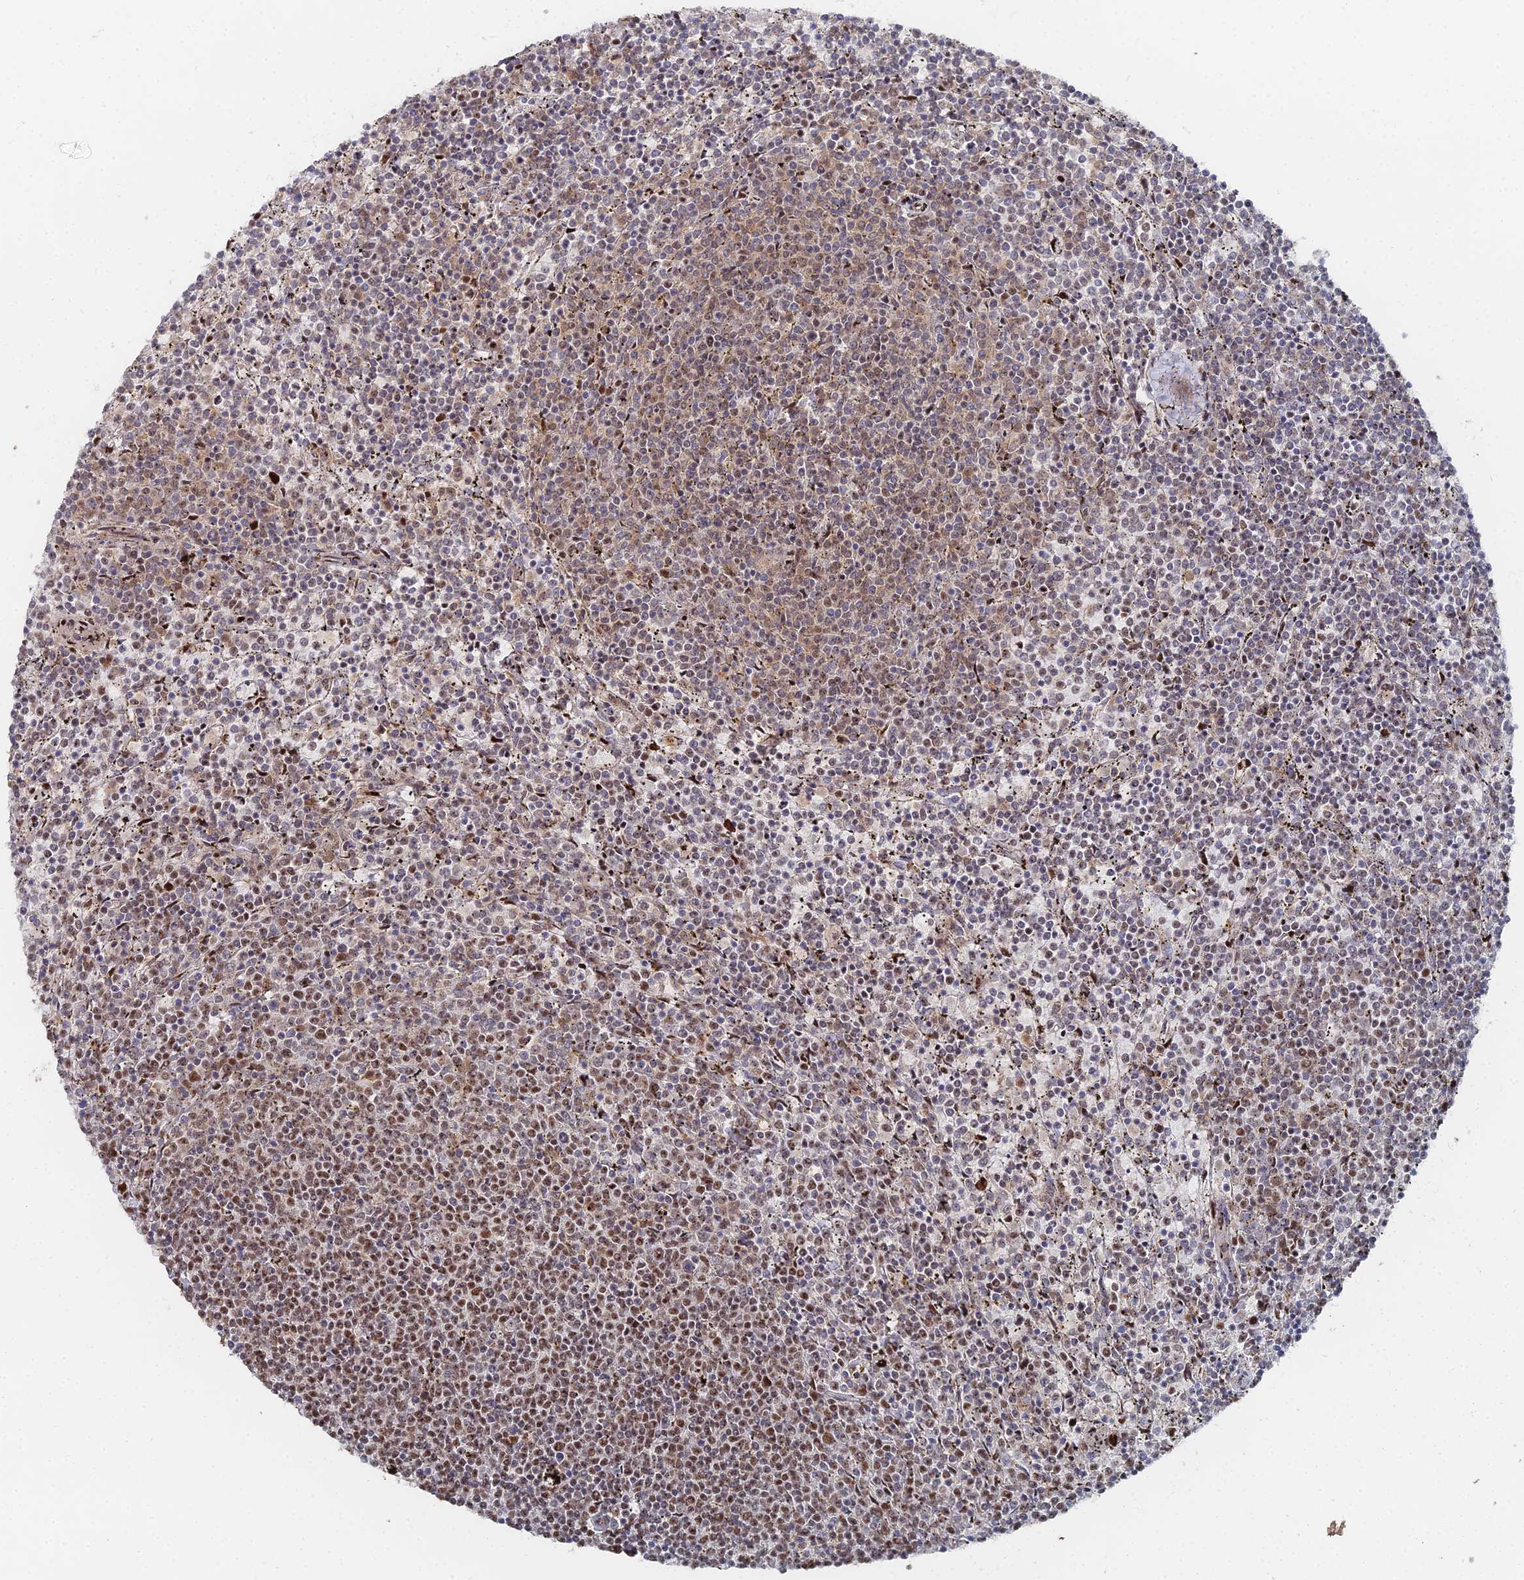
{"staining": {"intensity": "moderate", "quantity": "25%-75%", "location": "nuclear"}, "tissue": "lymphoma", "cell_type": "Tumor cells", "image_type": "cancer", "snomed": [{"axis": "morphology", "description": "Malignant lymphoma, non-Hodgkin's type, Low grade"}, {"axis": "topography", "description": "Spleen"}], "caption": "Immunohistochemical staining of human lymphoma displays moderate nuclear protein positivity in approximately 25%-75% of tumor cells.", "gene": "GSC2", "patient": {"sex": "female", "age": 50}}